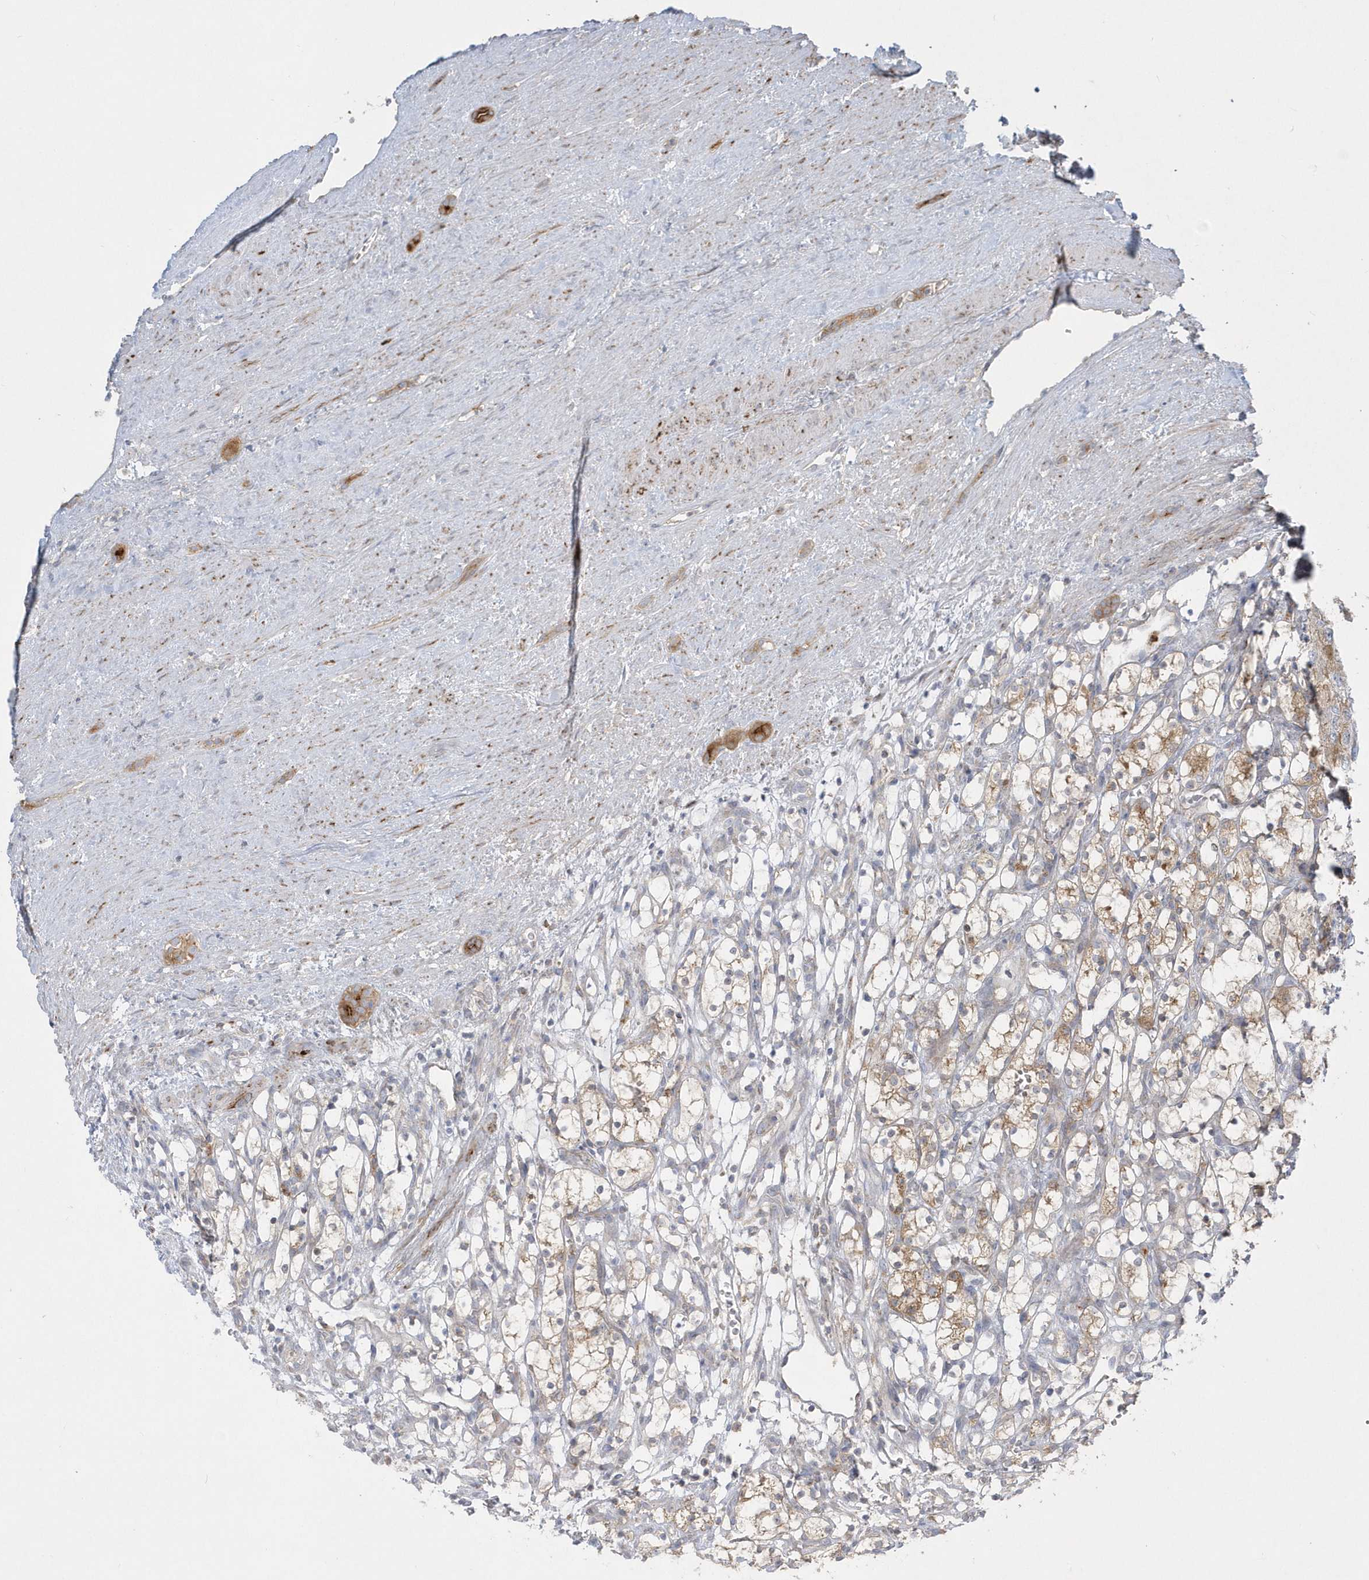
{"staining": {"intensity": "moderate", "quantity": "25%-75%", "location": "cytoplasmic/membranous"}, "tissue": "renal cancer", "cell_type": "Tumor cells", "image_type": "cancer", "snomed": [{"axis": "morphology", "description": "Adenocarcinoma, NOS"}, {"axis": "topography", "description": "Kidney"}], "caption": "A medium amount of moderate cytoplasmic/membranous positivity is present in approximately 25%-75% of tumor cells in renal cancer (adenocarcinoma) tissue.", "gene": "DNAJC18", "patient": {"sex": "female", "age": 69}}